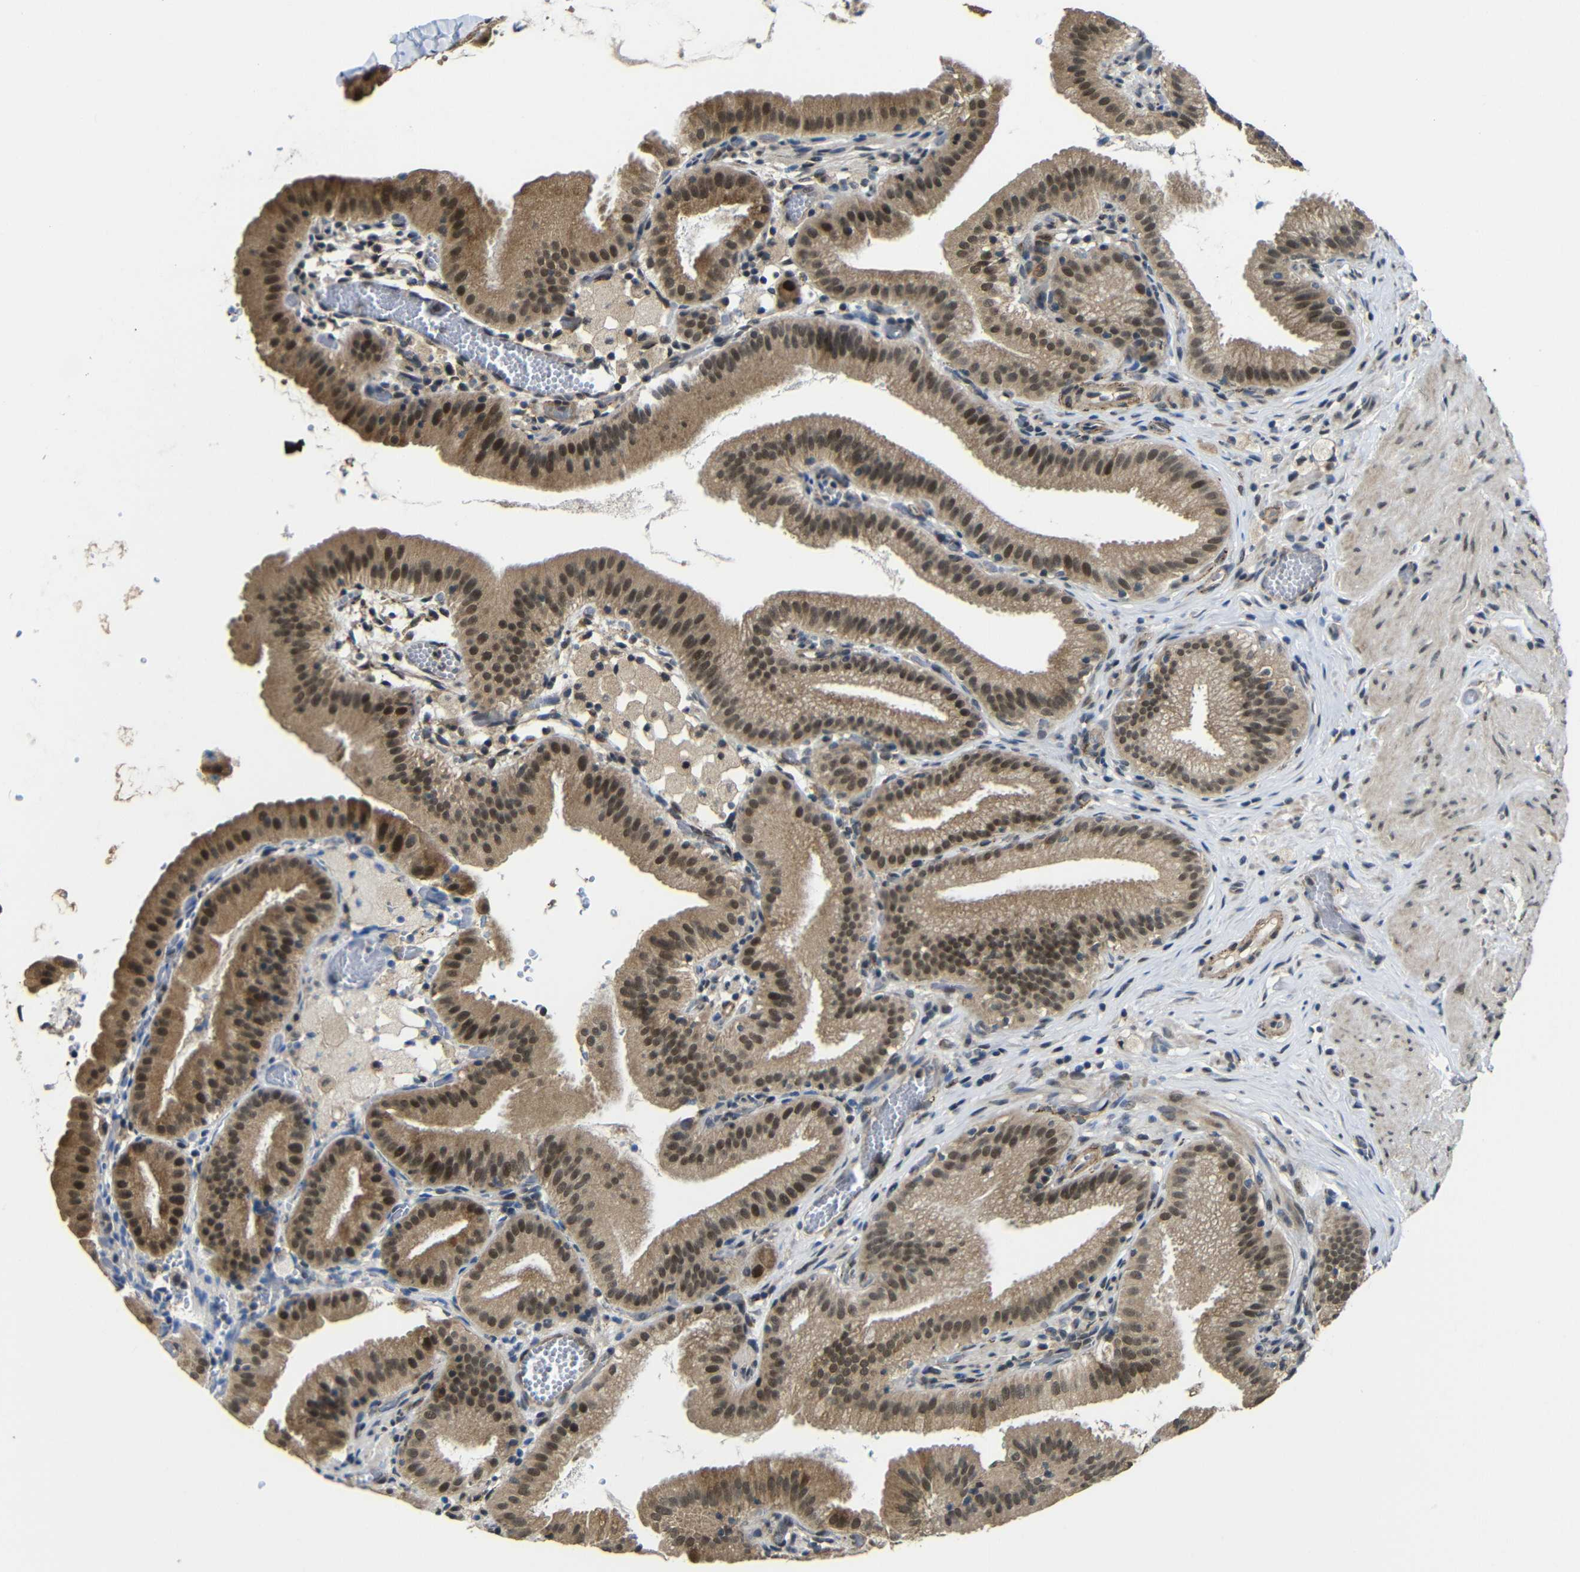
{"staining": {"intensity": "moderate", "quantity": ">75%", "location": "cytoplasmic/membranous,nuclear"}, "tissue": "gallbladder", "cell_type": "Glandular cells", "image_type": "normal", "snomed": [{"axis": "morphology", "description": "Normal tissue, NOS"}, {"axis": "topography", "description": "Gallbladder"}], "caption": "High-magnification brightfield microscopy of benign gallbladder stained with DAB (brown) and counterstained with hematoxylin (blue). glandular cells exhibit moderate cytoplasmic/membranous,nuclear staining is identified in approximately>75% of cells. (brown staining indicates protein expression, while blue staining denotes nuclei).", "gene": "FAM172A", "patient": {"sex": "male", "age": 54}}